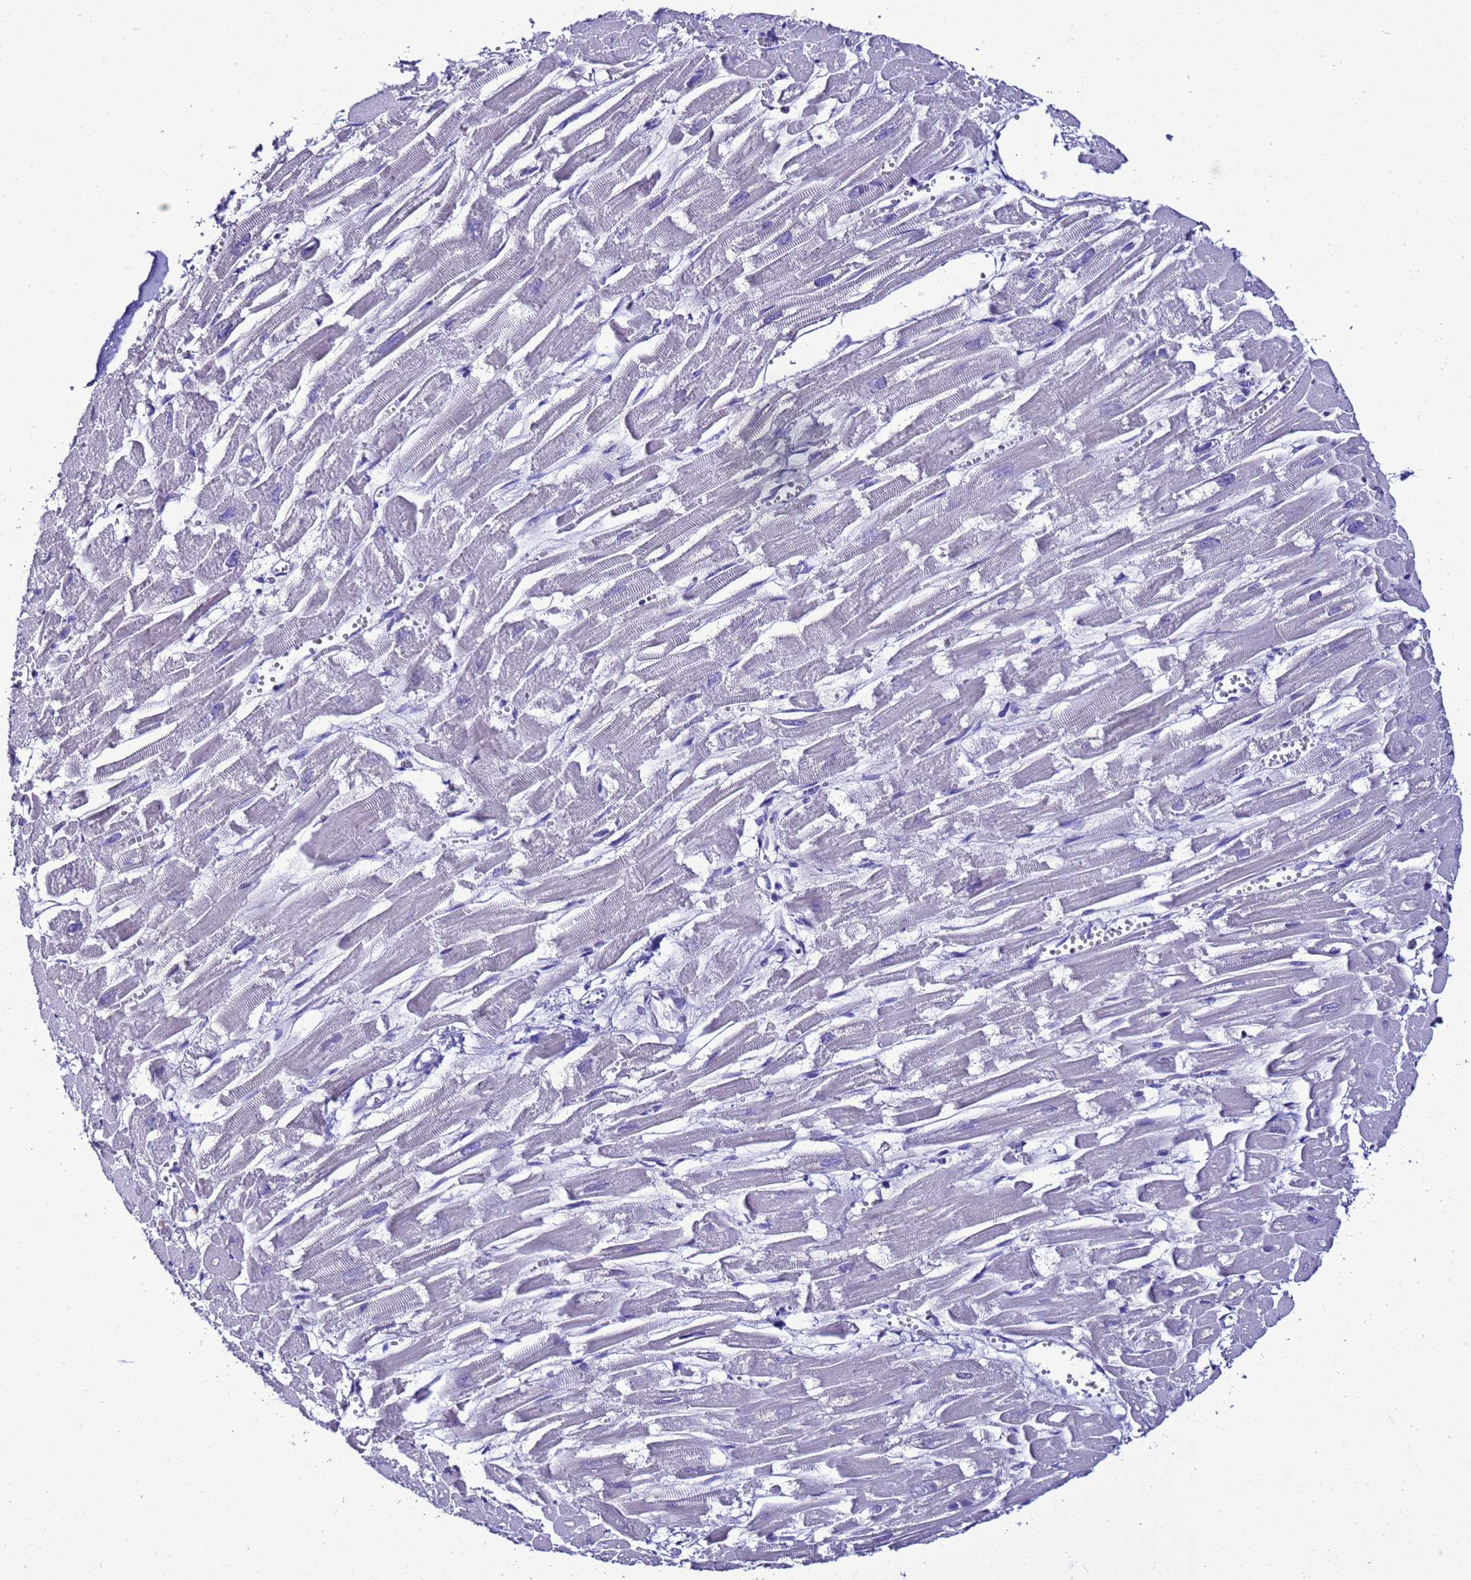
{"staining": {"intensity": "negative", "quantity": "none", "location": "none"}, "tissue": "heart muscle", "cell_type": "Cardiomyocytes", "image_type": "normal", "snomed": [{"axis": "morphology", "description": "Normal tissue, NOS"}, {"axis": "topography", "description": "Heart"}], "caption": "Immunohistochemistry (IHC) of unremarkable human heart muscle demonstrates no positivity in cardiomyocytes.", "gene": "BEST2", "patient": {"sex": "male", "age": 54}}